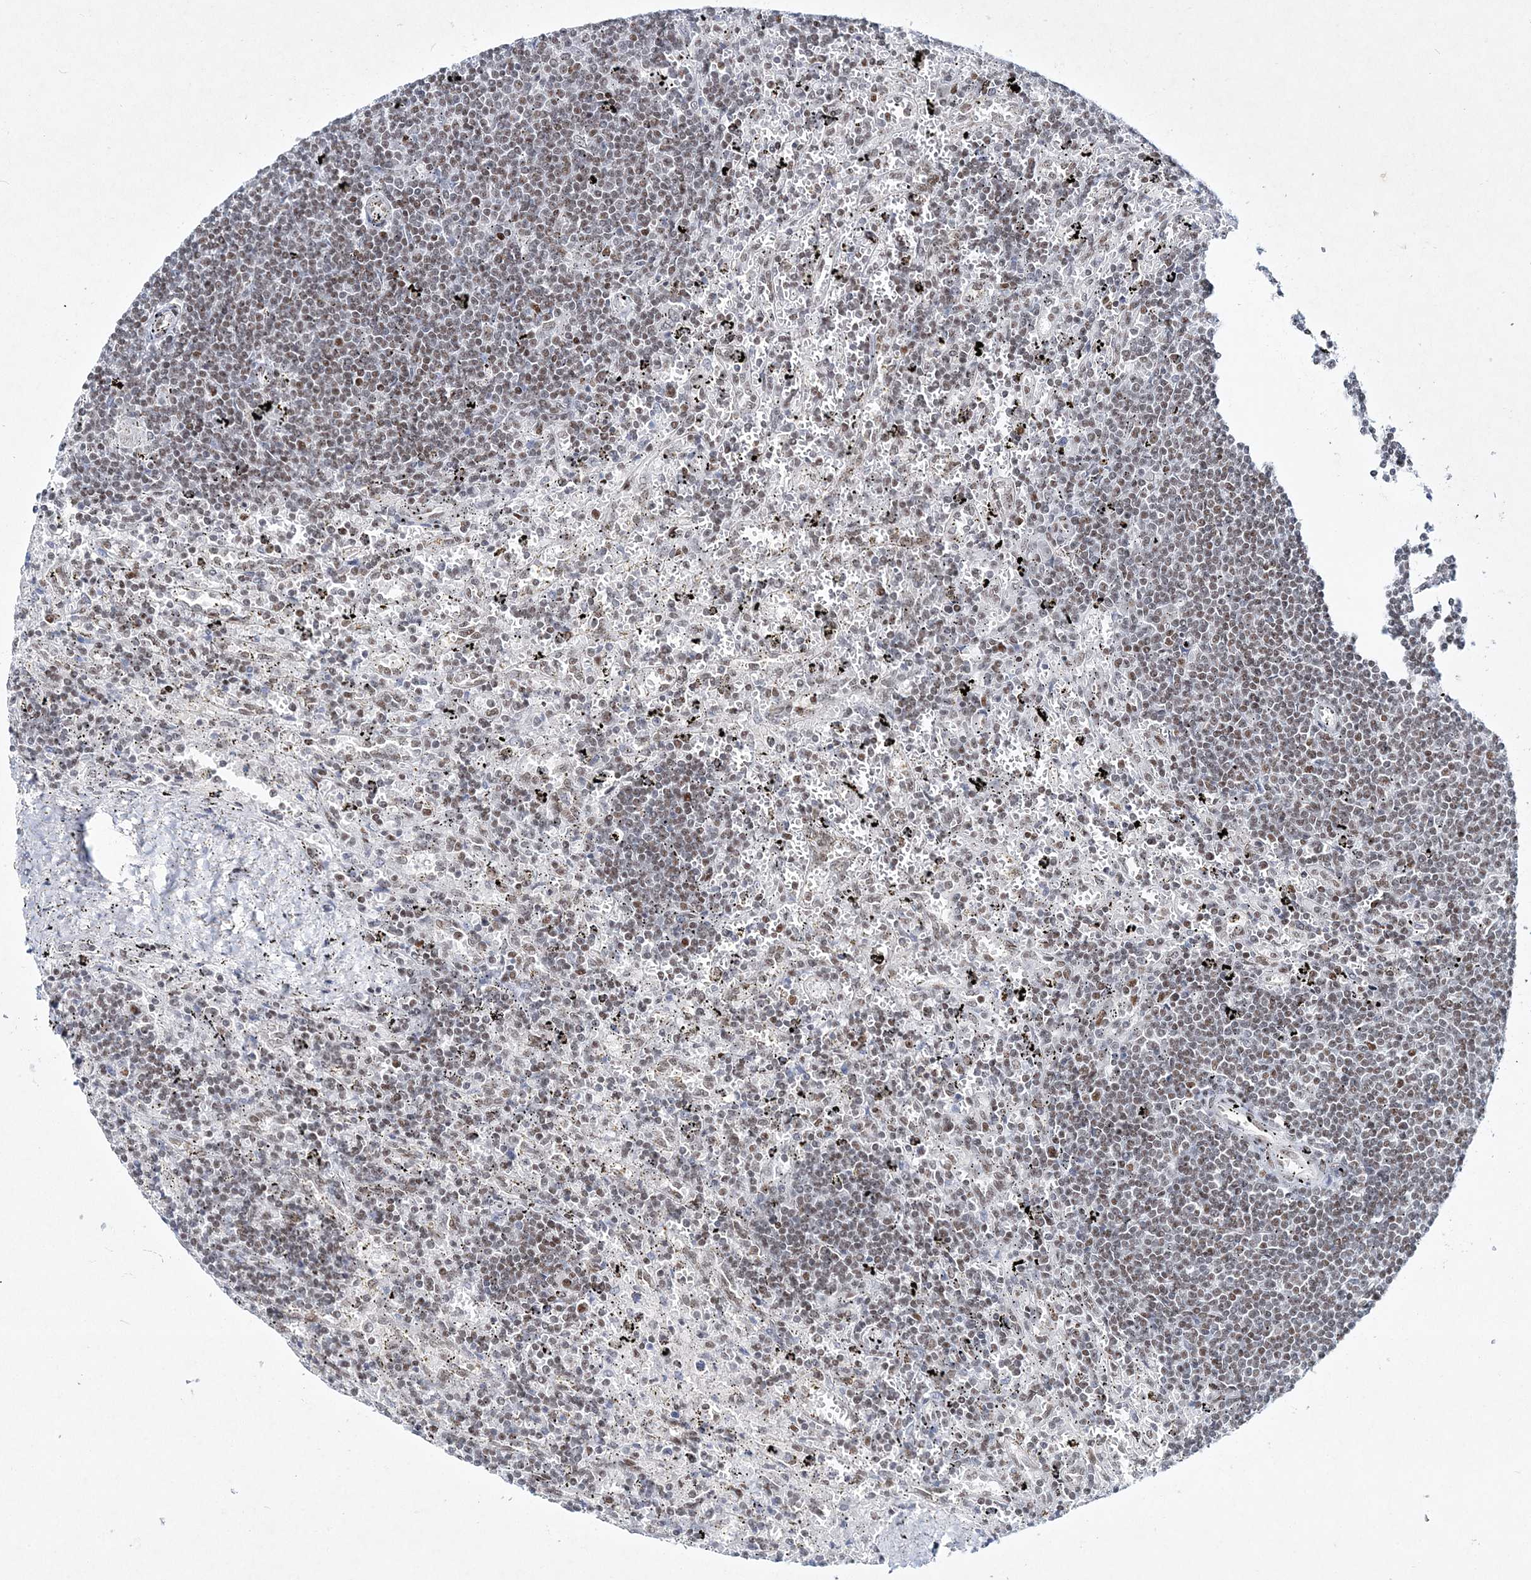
{"staining": {"intensity": "weak", "quantity": ">75%", "location": "nuclear"}, "tissue": "lymphoma", "cell_type": "Tumor cells", "image_type": "cancer", "snomed": [{"axis": "morphology", "description": "Malignant lymphoma, non-Hodgkin's type, Low grade"}, {"axis": "topography", "description": "Spleen"}], "caption": "A brown stain labels weak nuclear expression of a protein in human malignant lymphoma, non-Hodgkin's type (low-grade) tumor cells.", "gene": "LRRFIP2", "patient": {"sex": "male", "age": 76}}